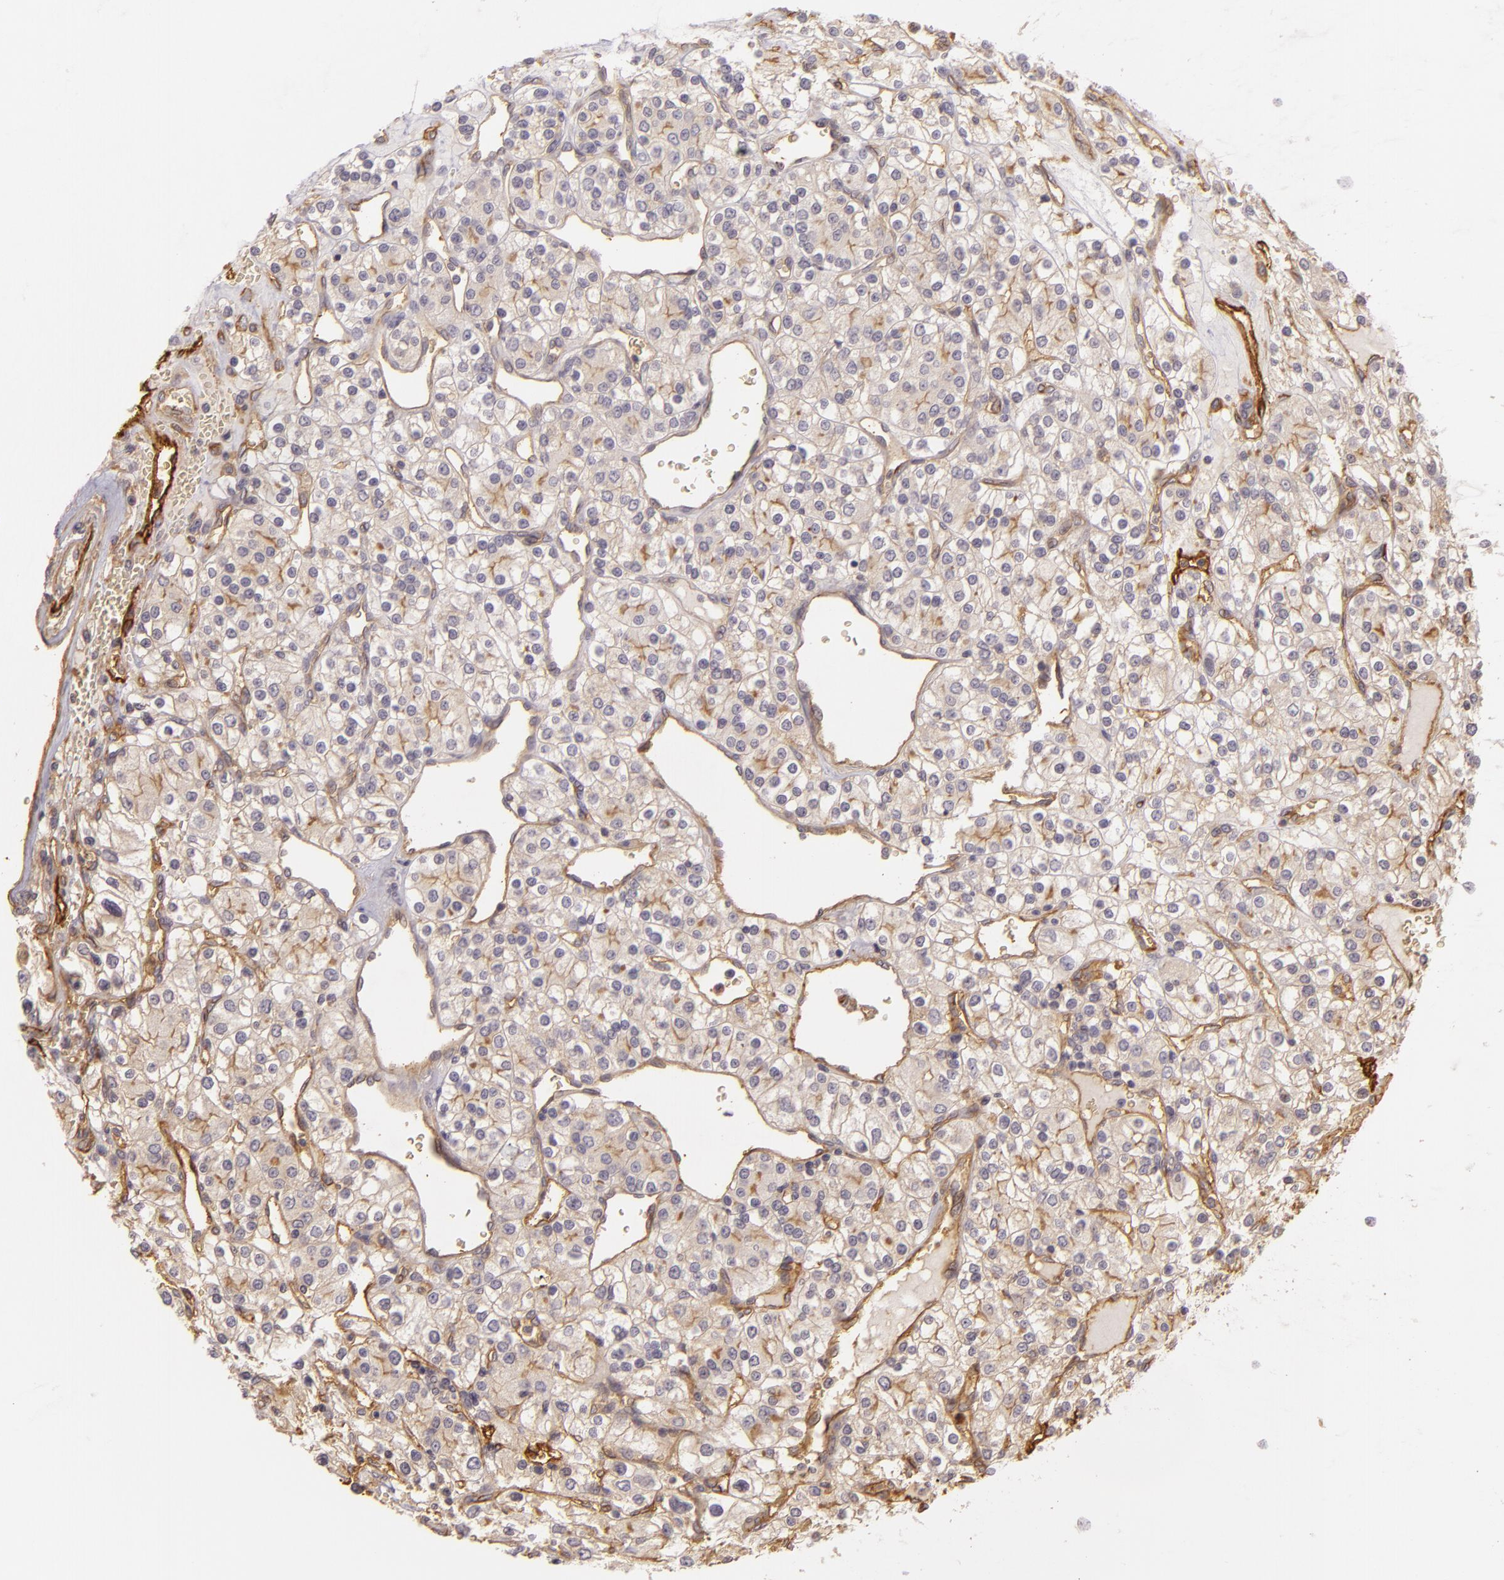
{"staining": {"intensity": "weak", "quantity": "<25%", "location": "cytoplasmic/membranous"}, "tissue": "renal cancer", "cell_type": "Tumor cells", "image_type": "cancer", "snomed": [{"axis": "morphology", "description": "Adenocarcinoma, NOS"}, {"axis": "topography", "description": "Kidney"}], "caption": "The histopathology image shows no significant staining in tumor cells of renal adenocarcinoma.", "gene": "CD59", "patient": {"sex": "female", "age": 62}}